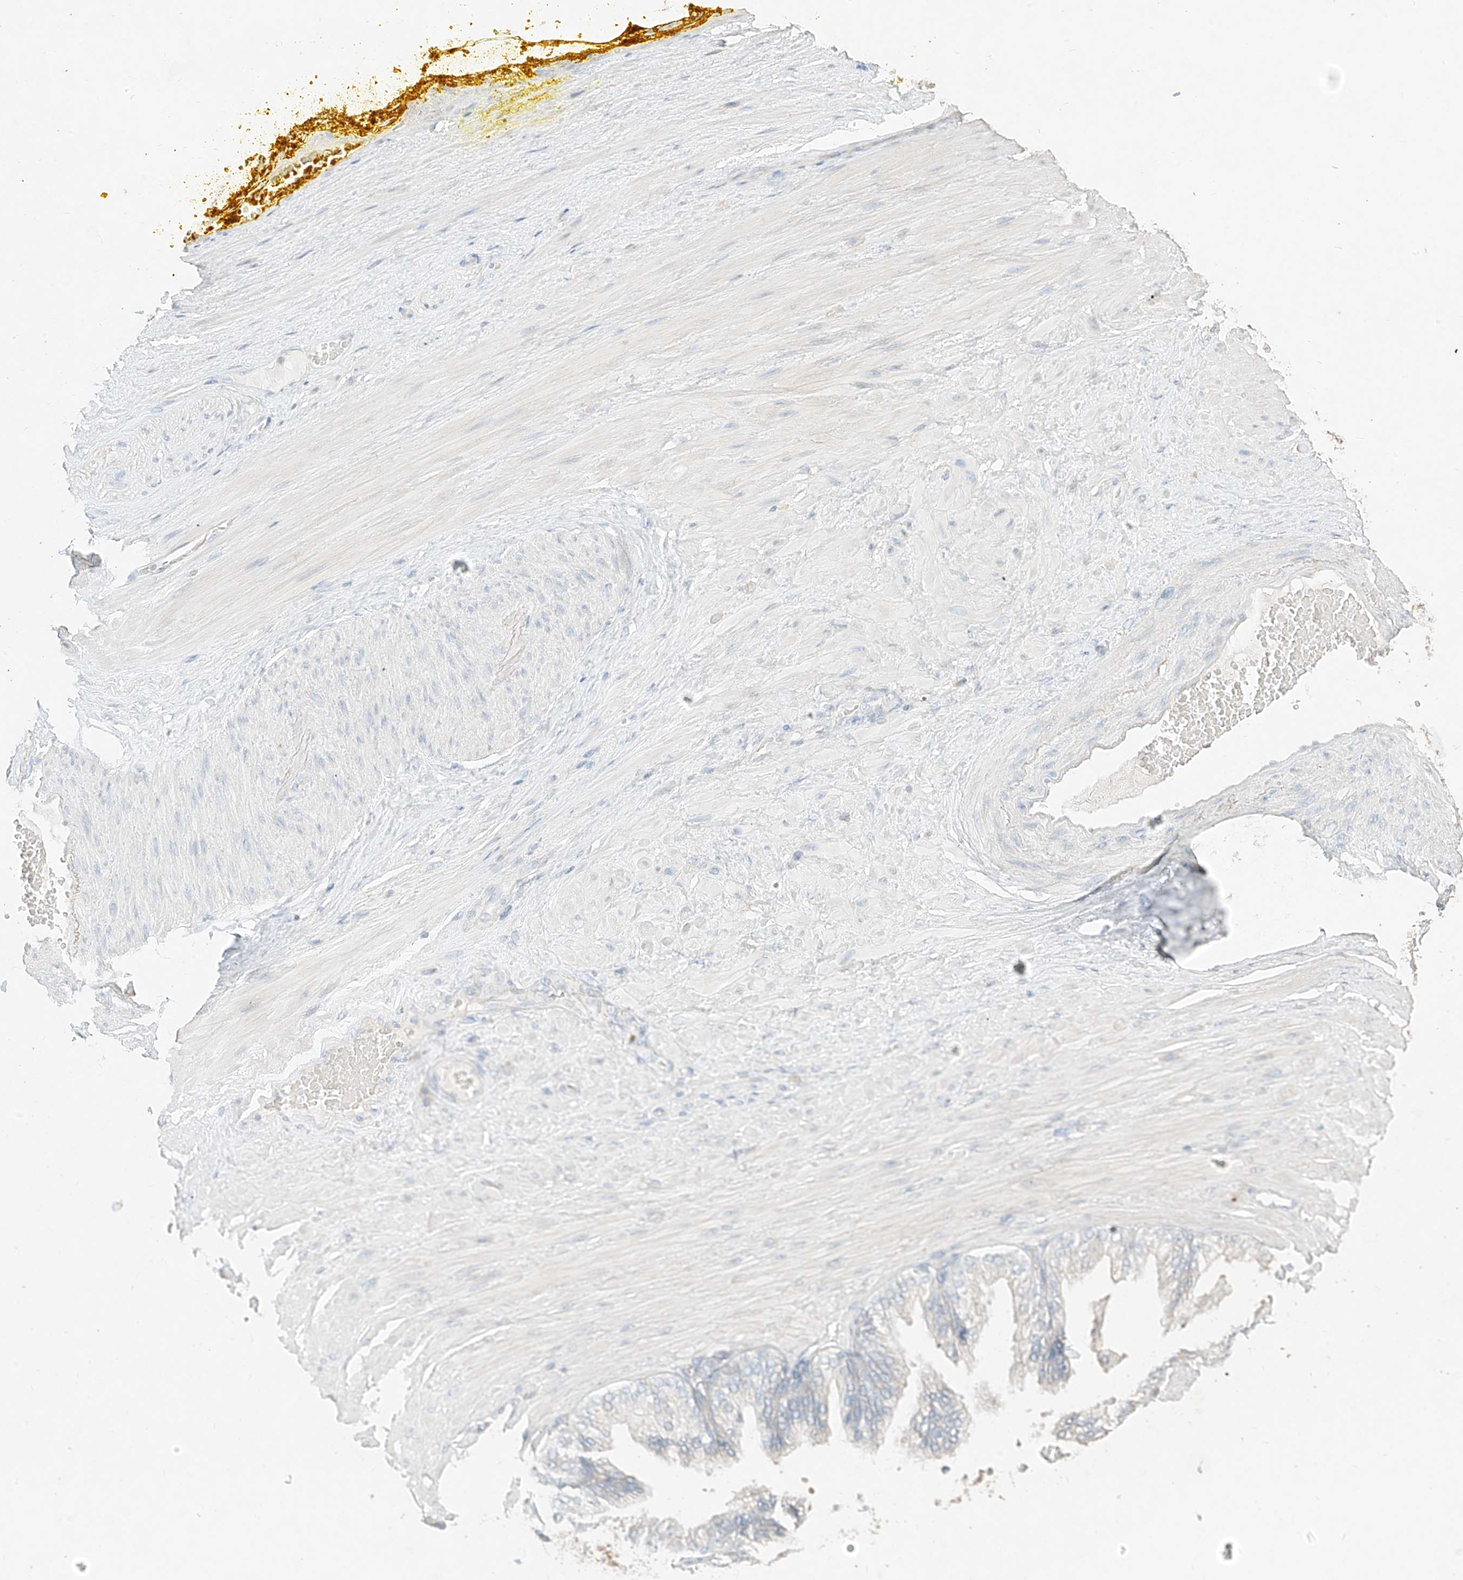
{"staining": {"intensity": "negative", "quantity": "none", "location": "none"}, "tissue": "adipose tissue", "cell_type": "Adipocytes", "image_type": "normal", "snomed": [{"axis": "morphology", "description": "Normal tissue, NOS"}, {"axis": "morphology", "description": "Adenocarcinoma, Low grade"}, {"axis": "topography", "description": "Prostate"}, {"axis": "topography", "description": "Peripheral nerve tissue"}], "caption": "DAB (3,3'-diaminobenzidine) immunohistochemical staining of normal human adipose tissue demonstrates no significant expression in adipocytes. Brightfield microscopy of immunohistochemistry stained with DAB (brown) and hematoxylin (blue), captured at high magnification.", "gene": "ZZEF1", "patient": {"sex": "male", "age": 63}}